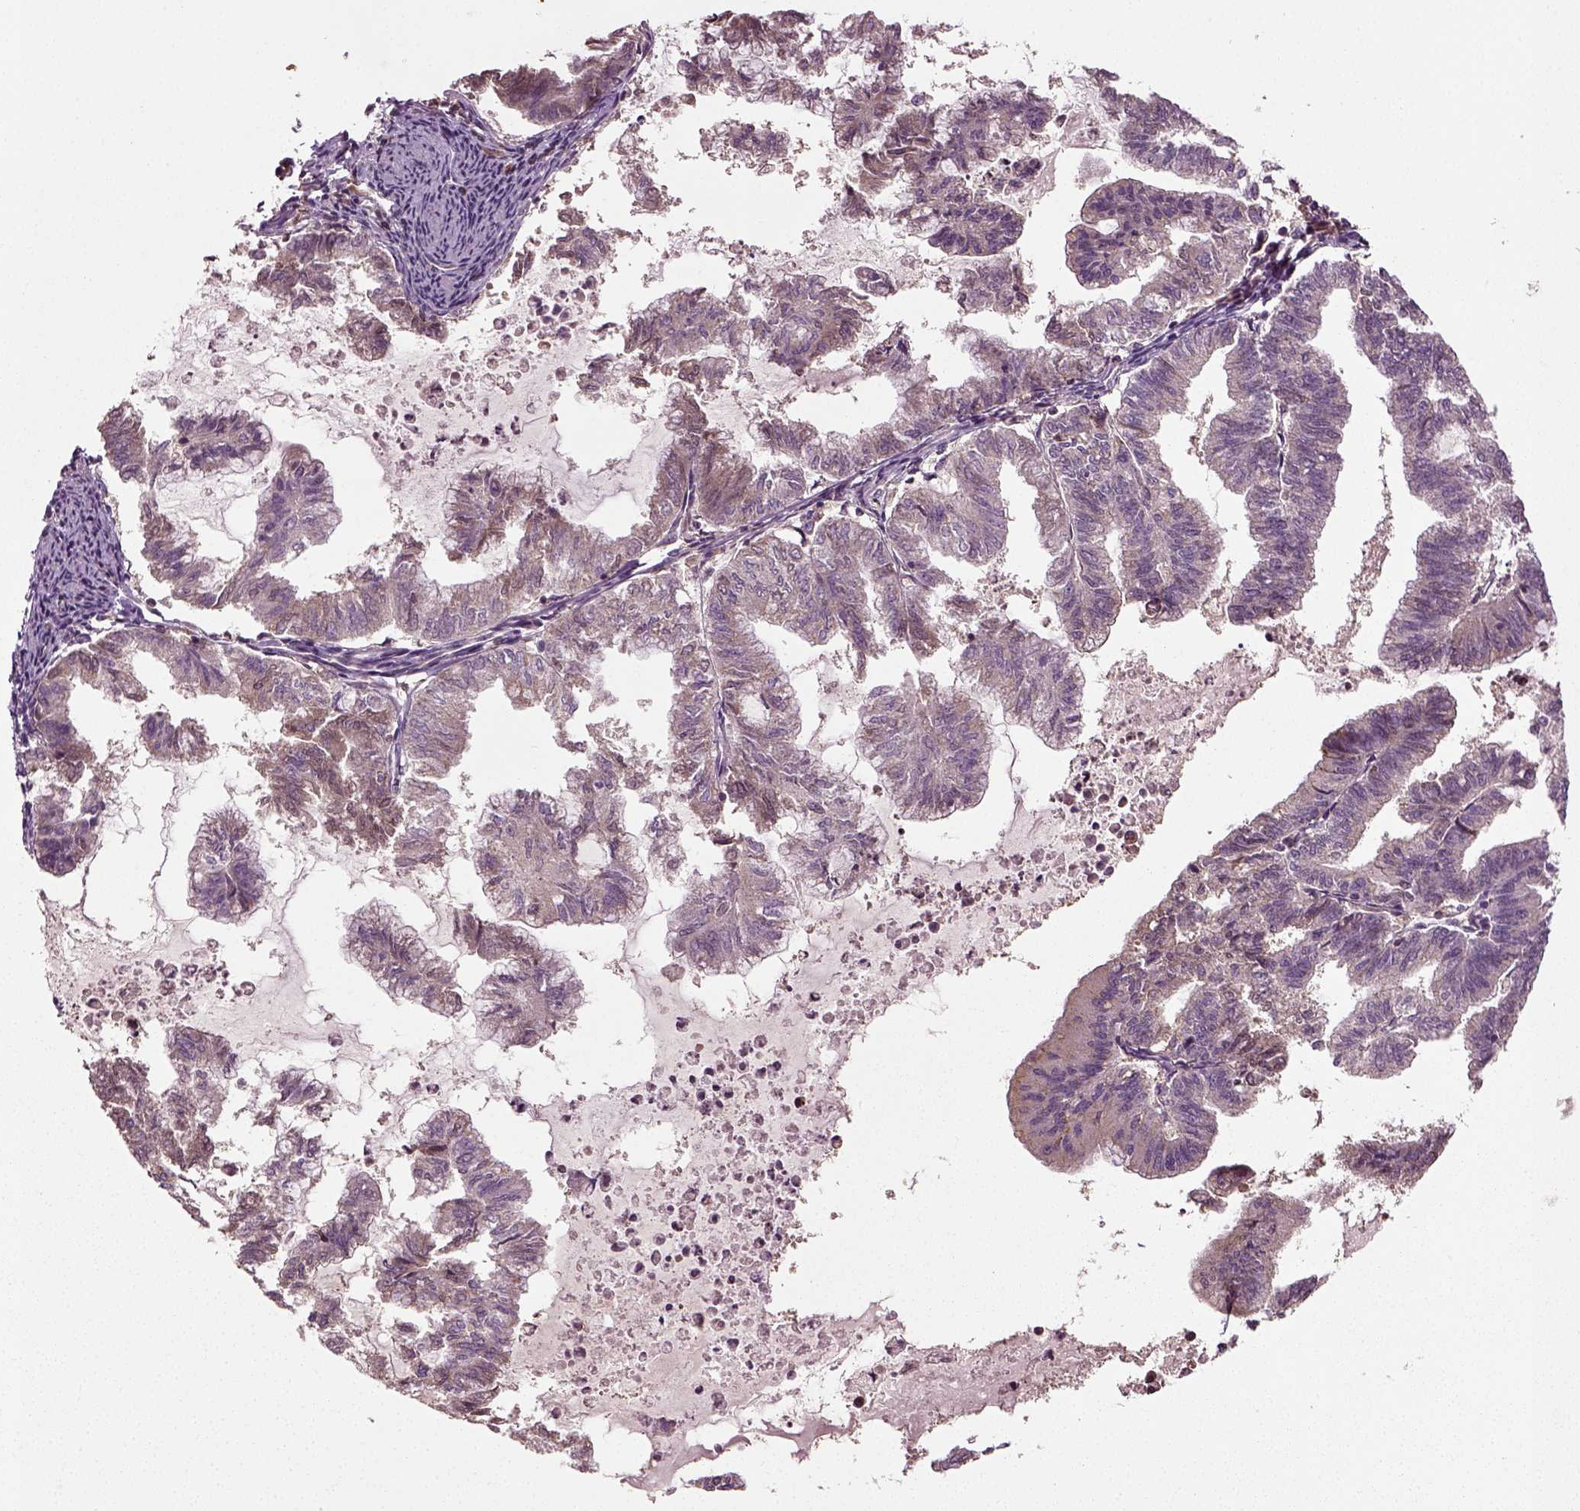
{"staining": {"intensity": "weak", "quantity": "25%-75%", "location": "cytoplasmic/membranous"}, "tissue": "endometrial cancer", "cell_type": "Tumor cells", "image_type": "cancer", "snomed": [{"axis": "morphology", "description": "Adenocarcinoma, NOS"}, {"axis": "topography", "description": "Endometrium"}], "caption": "An immunohistochemistry micrograph of tumor tissue is shown. Protein staining in brown shows weak cytoplasmic/membranous positivity in adenocarcinoma (endometrial) within tumor cells.", "gene": "ERV3-1", "patient": {"sex": "female", "age": 79}}